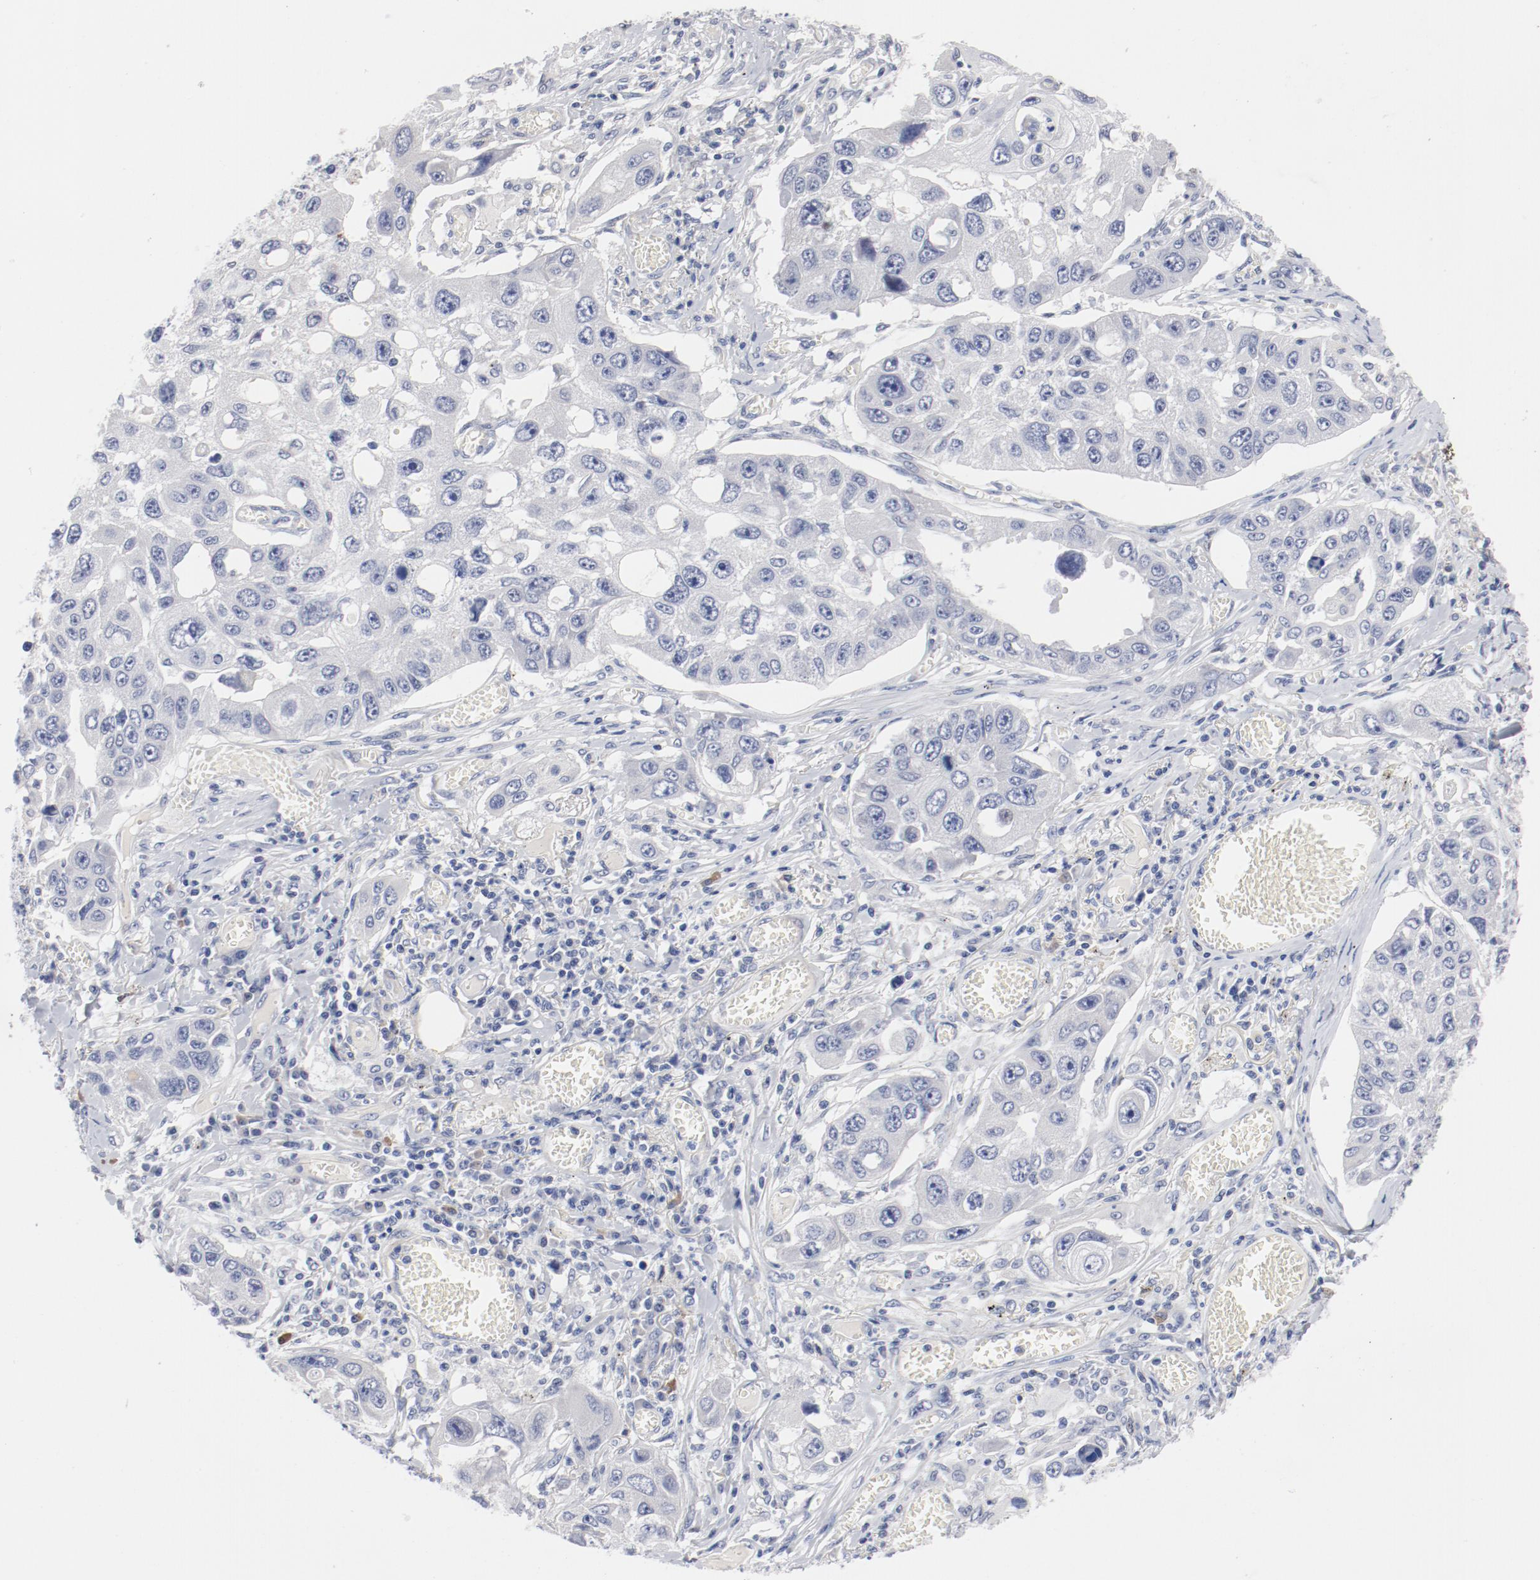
{"staining": {"intensity": "negative", "quantity": "none", "location": "none"}, "tissue": "lung cancer", "cell_type": "Tumor cells", "image_type": "cancer", "snomed": [{"axis": "morphology", "description": "Squamous cell carcinoma, NOS"}, {"axis": "topography", "description": "Lung"}], "caption": "Lung cancer was stained to show a protein in brown. There is no significant positivity in tumor cells.", "gene": "KCNK13", "patient": {"sex": "male", "age": 71}}